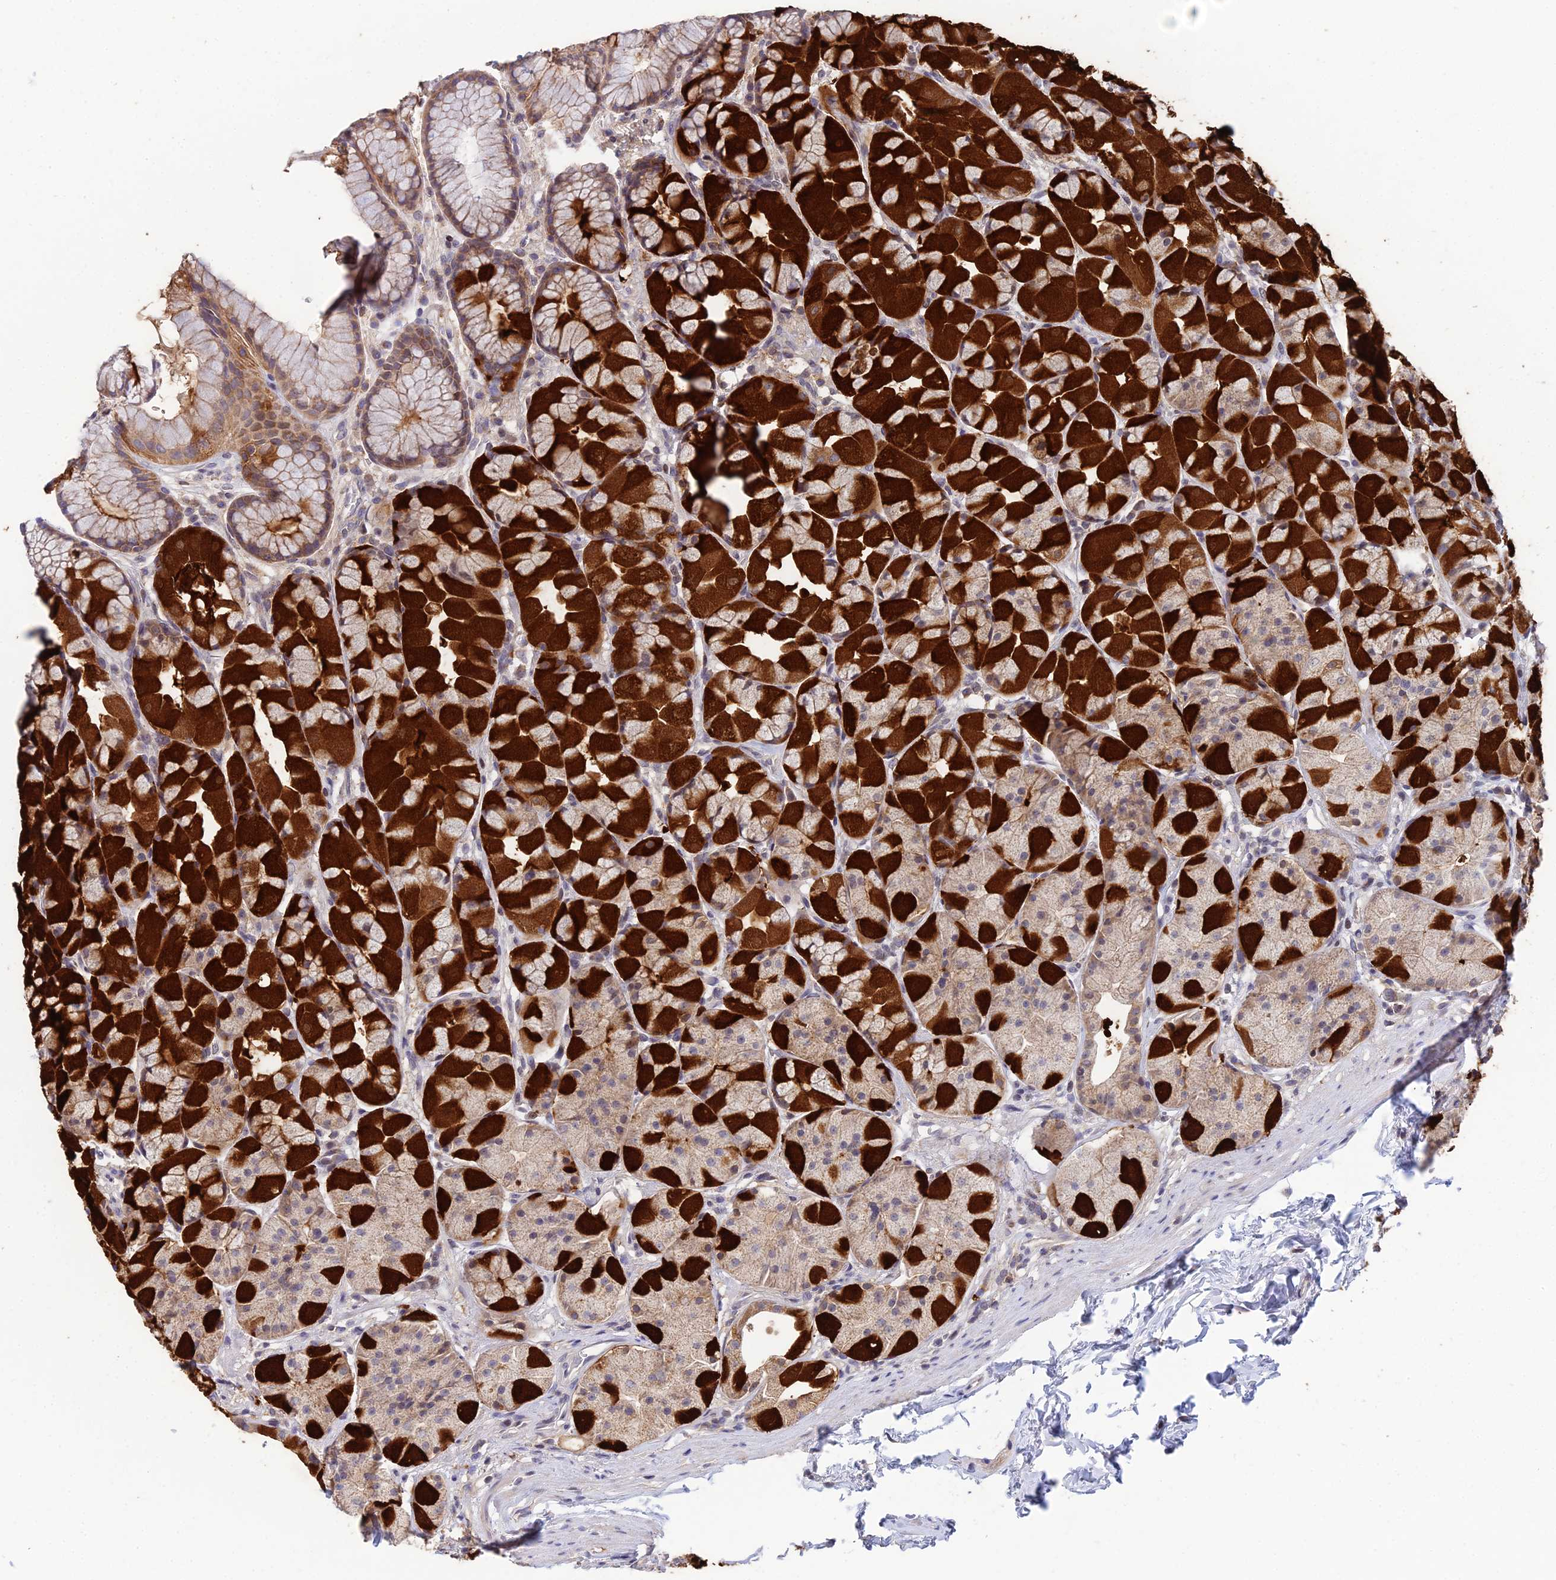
{"staining": {"intensity": "strong", "quantity": ">75%", "location": "cytoplasmic/membranous"}, "tissue": "stomach", "cell_type": "Glandular cells", "image_type": "normal", "snomed": [{"axis": "morphology", "description": "Normal tissue, NOS"}, {"axis": "topography", "description": "Stomach"}], "caption": "Benign stomach was stained to show a protein in brown. There is high levels of strong cytoplasmic/membranous positivity in approximately >75% of glandular cells. The staining is performed using DAB brown chromogen to label protein expression. The nuclei are counter-stained blue using hematoxylin.", "gene": "ELOA2", "patient": {"sex": "male", "age": 57}}